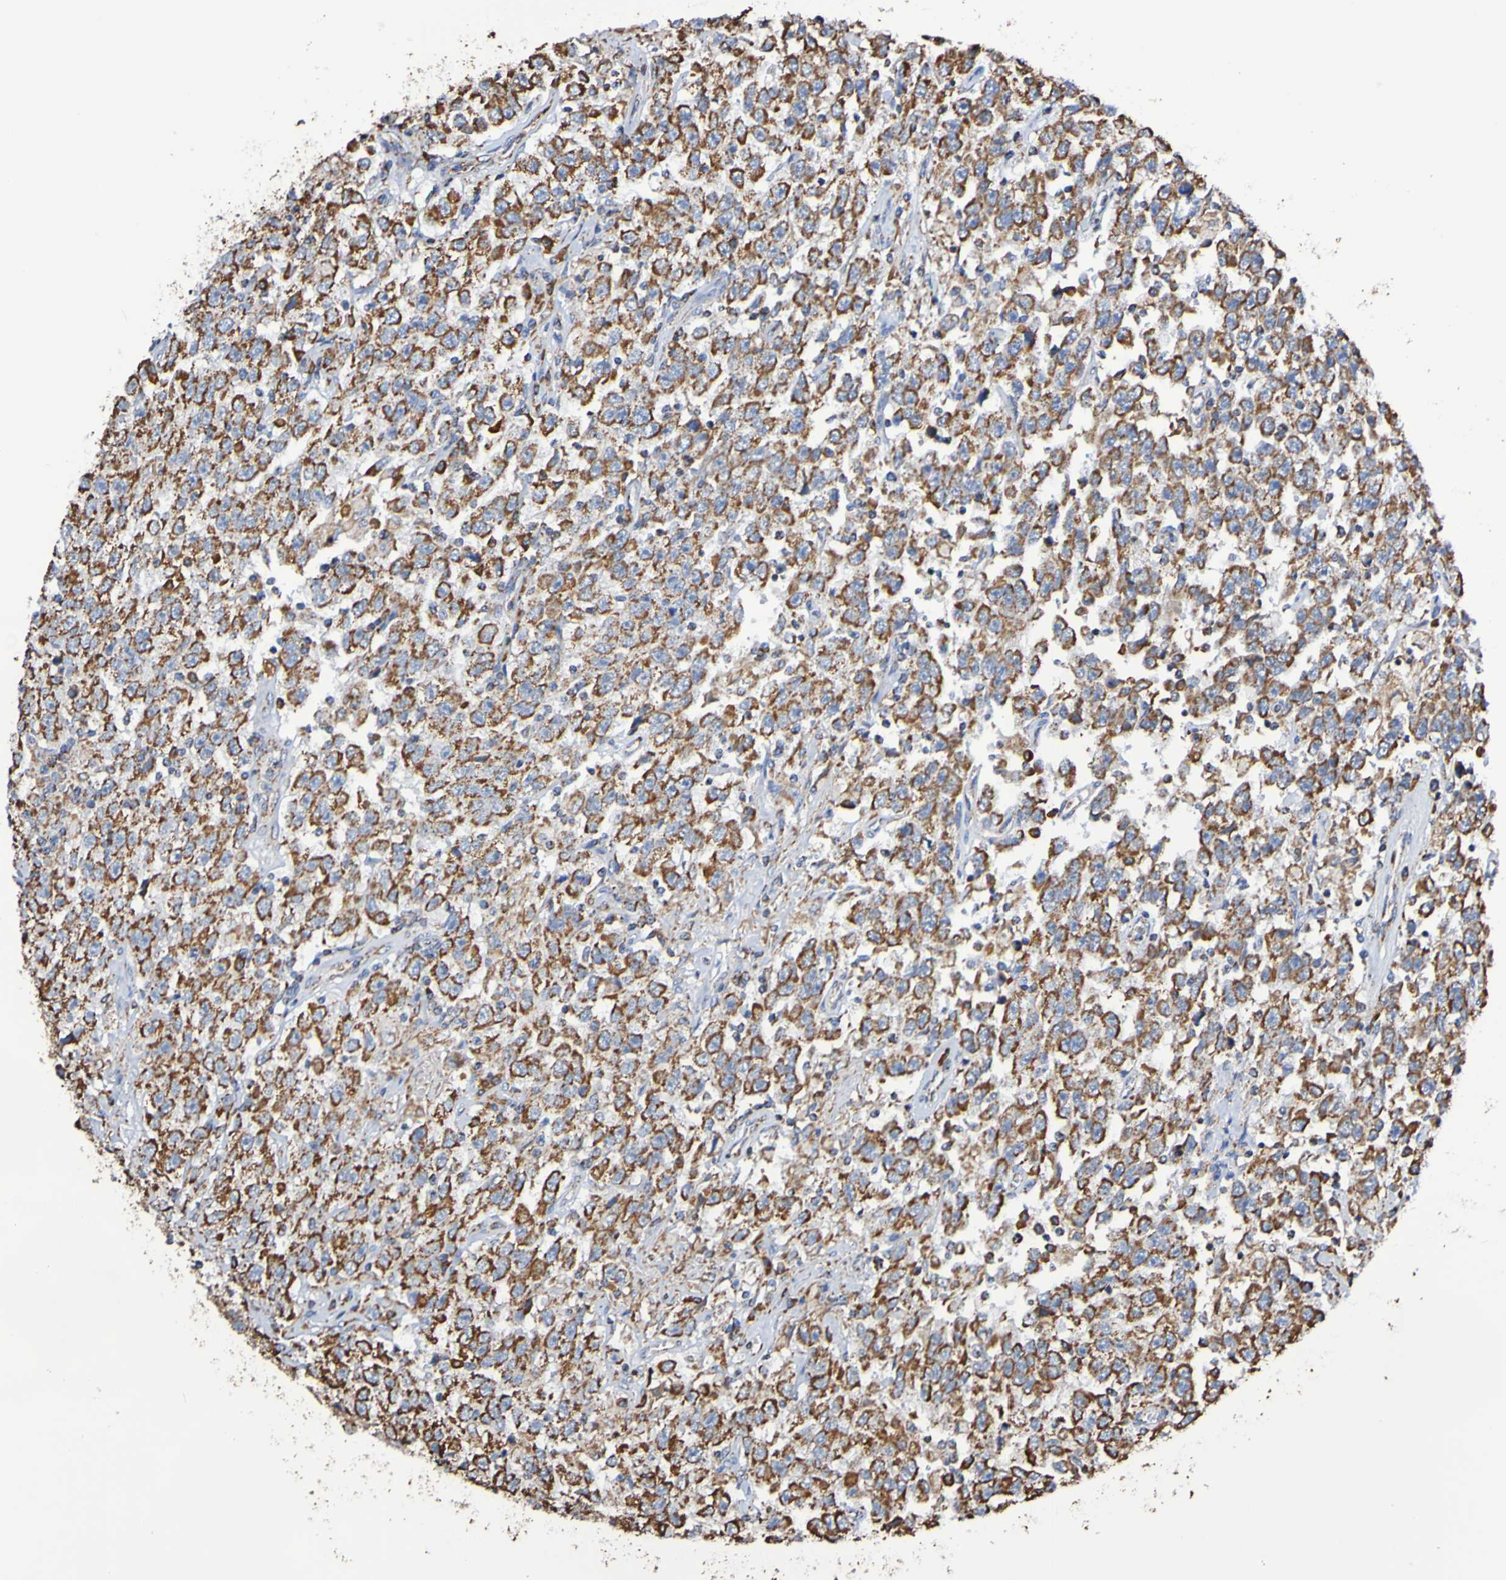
{"staining": {"intensity": "strong", "quantity": ">75%", "location": "cytoplasmic/membranous"}, "tissue": "testis cancer", "cell_type": "Tumor cells", "image_type": "cancer", "snomed": [{"axis": "morphology", "description": "Seminoma, NOS"}, {"axis": "topography", "description": "Testis"}], "caption": "Strong cytoplasmic/membranous positivity for a protein is identified in approximately >75% of tumor cells of testis cancer (seminoma) using immunohistochemistry.", "gene": "IL18R1", "patient": {"sex": "male", "age": 41}}